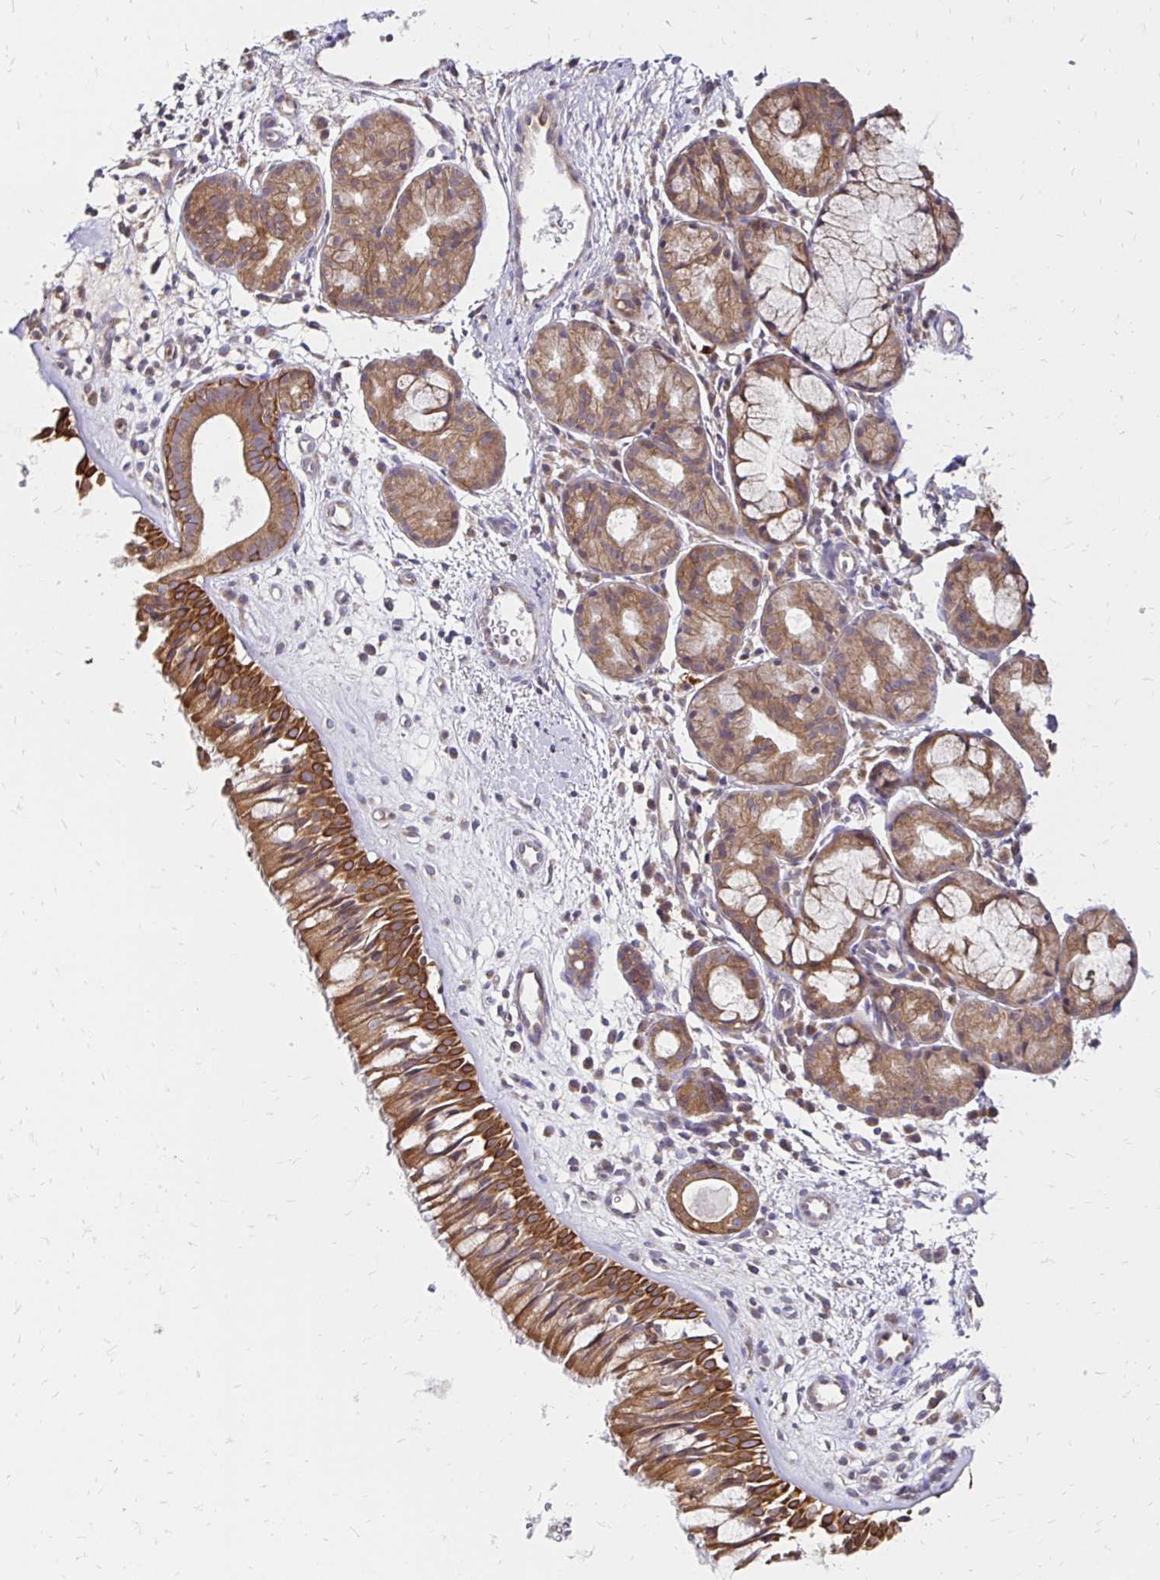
{"staining": {"intensity": "strong", "quantity": ">75%", "location": "cytoplasmic/membranous"}, "tissue": "nasopharynx", "cell_type": "Respiratory epithelial cells", "image_type": "normal", "snomed": [{"axis": "morphology", "description": "Normal tissue, NOS"}, {"axis": "topography", "description": "Nasopharynx"}], "caption": "Immunohistochemistry staining of normal nasopharynx, which exhibits high levels of strong cytoplasmic/membranous expression in approximately >75% of respiratory epithelial cells indicating strong cytoplasmic/membranous protein staining. The staining was performed using DAB (3,3'-diaminobenzidine) (brown) for protein detection and nuclei were counterstained in hematoxylin (blue).", "gene": "ZW10", "patient": {"sex": "male", "age": 65}}